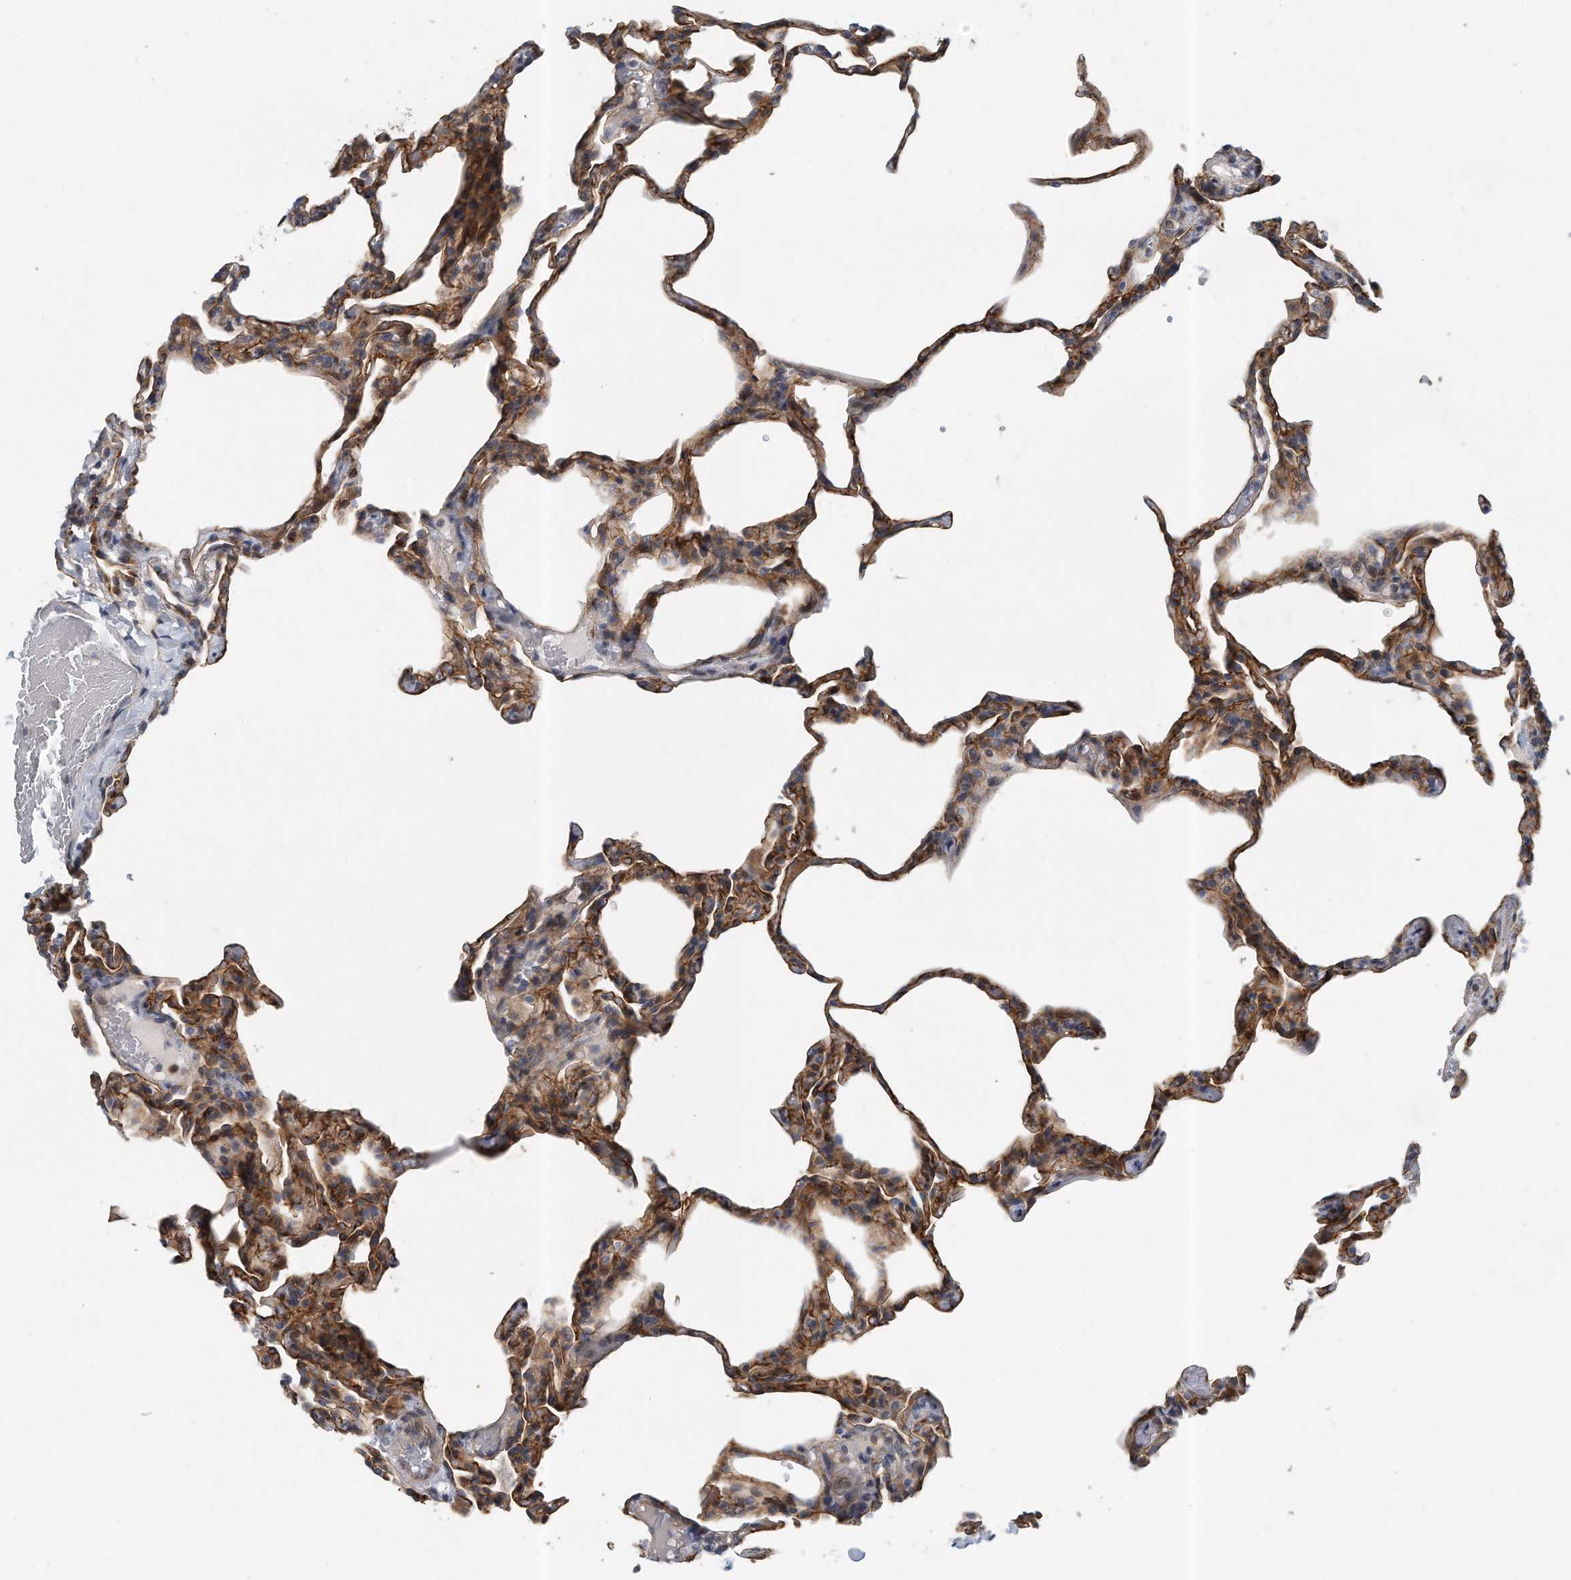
{"staining": {"intensity": "moderate", "quantity": "25%-75%", "location": "cytoplasmic/membranous"}, "tissue": "lung", "cell_type": "Alveolar cells", "image_type": "normal", "snomed": [{"axis": "morphology", "description": "Normal tissue, NOS"}, {"axis": "topography", "description": "Lung"}], "caption": "High-magnification brightfield microscopy of normal lung stained with DAB (3,3'-diaminobenzidine) (brown) and counterstained with hematoxylin (blue). alveolar cells exhibit moderate cytoplasmic/membranous positivity is seen in approximately25%-75% of cells. The staining was performed using DAB (3,3'-diaminobenzidine), with brown indicating positive protein expression. Nuclei are stained blue with hematoxylin.", "gene": "PCDH8", "patient": {"sex": "male", "age": 20}}